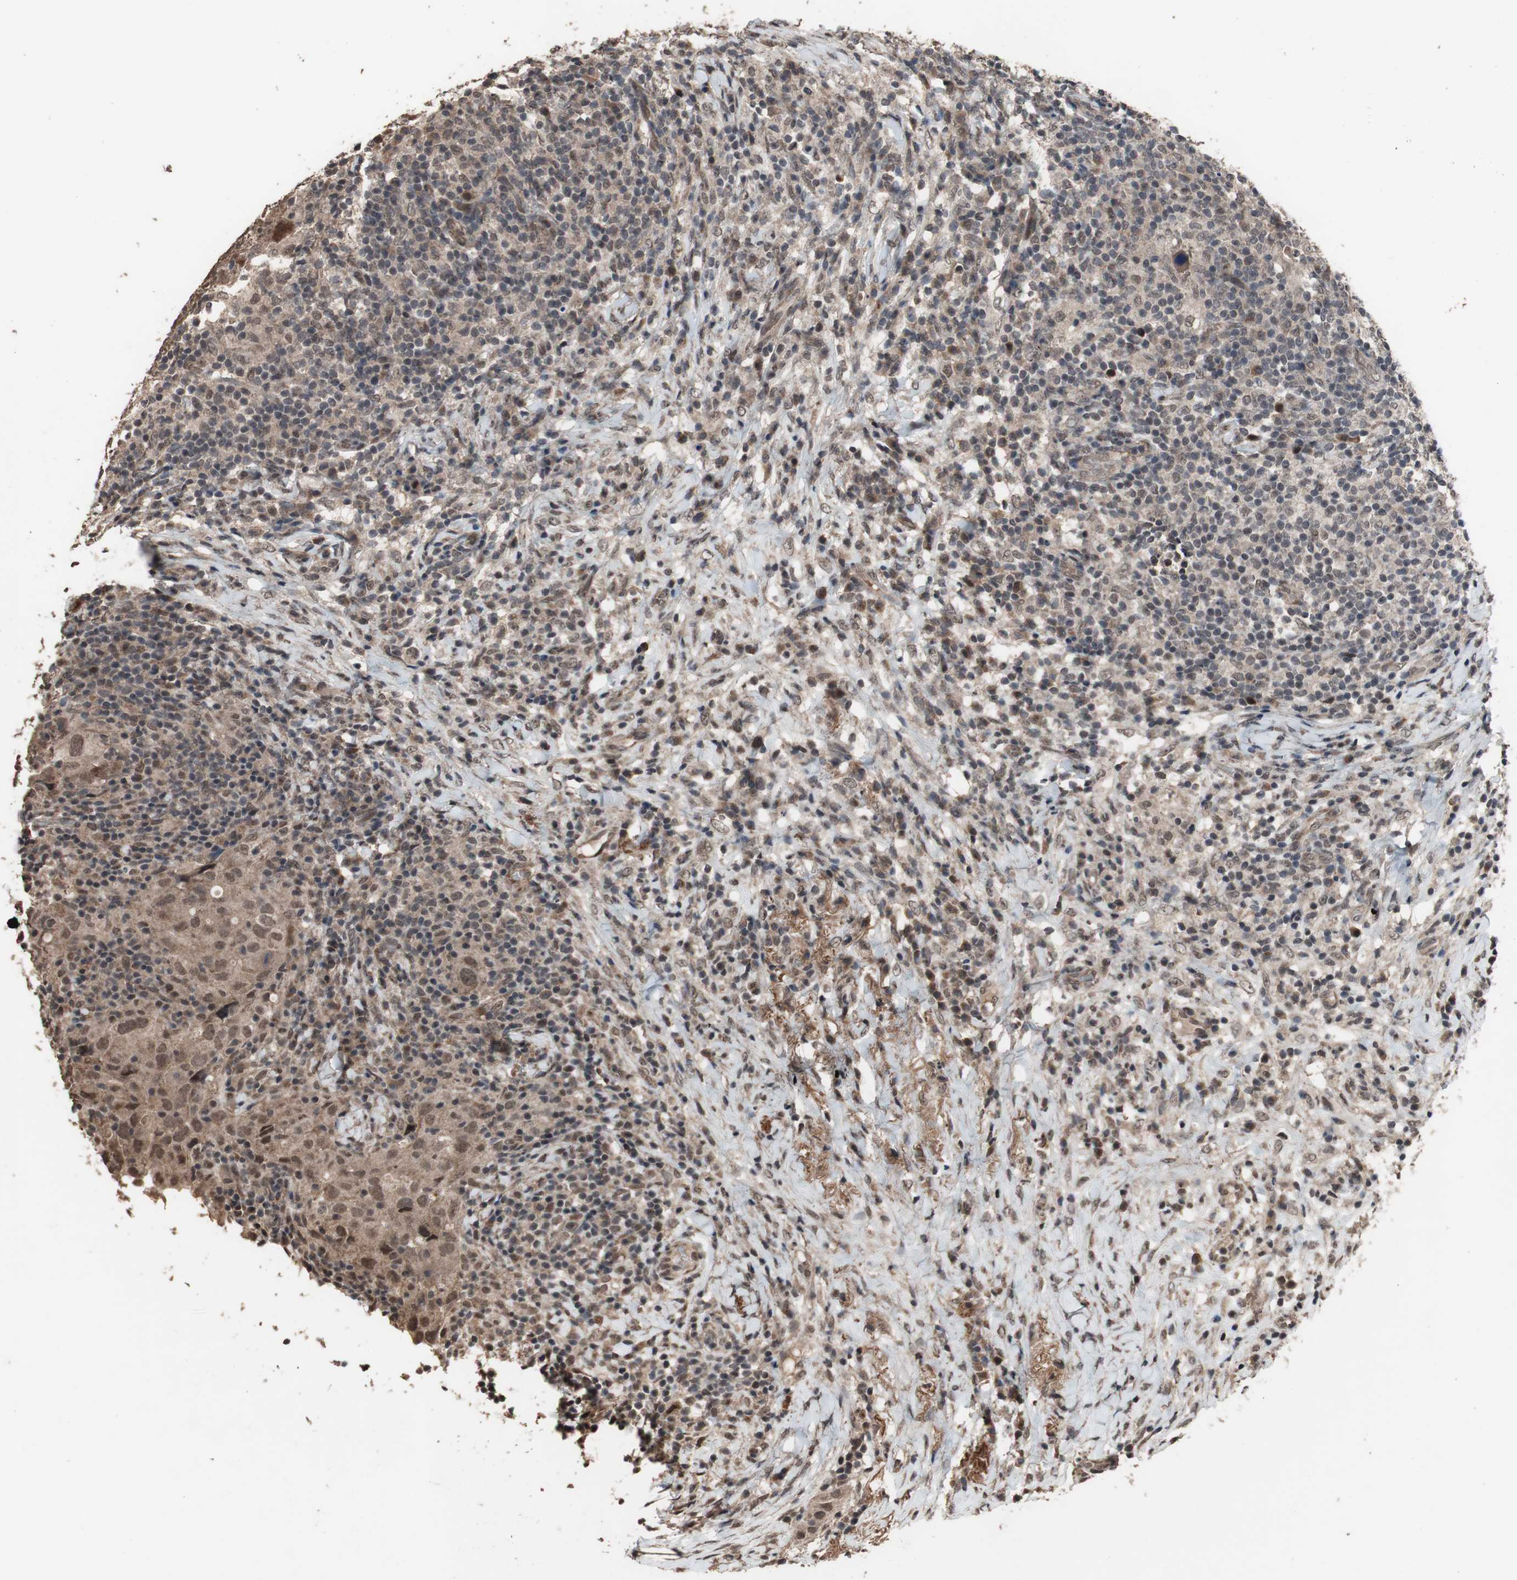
{"staining": {"intensity": "weak", "quantity": ">75%", "location": "cytoplasmic/membranous,nuclear"}, "tissue": "breast cancer", "cell_type": "Tumor cells", "image_type": "cancer", "snomed": [{"axis": "morphology", "description": "Duct carcinoma"}, {"axis": "topography", "description": "Breast"}], "caption": "Immunohistochemistry staining of breast cancer (intraductal carcinoma), which shows low levels of weak cytoplasmic/membranous and nuclear staining in about >75% of tumor cells indicating weak cytoplasmic/membranous and nuclear protein positivity. The staining was performed using DAB (brown) for protein detection and nuclei were counterstained in hematoxylin (blue).", "gene": "KANSL1", "patient": {"sex": "female", "age": 37}}